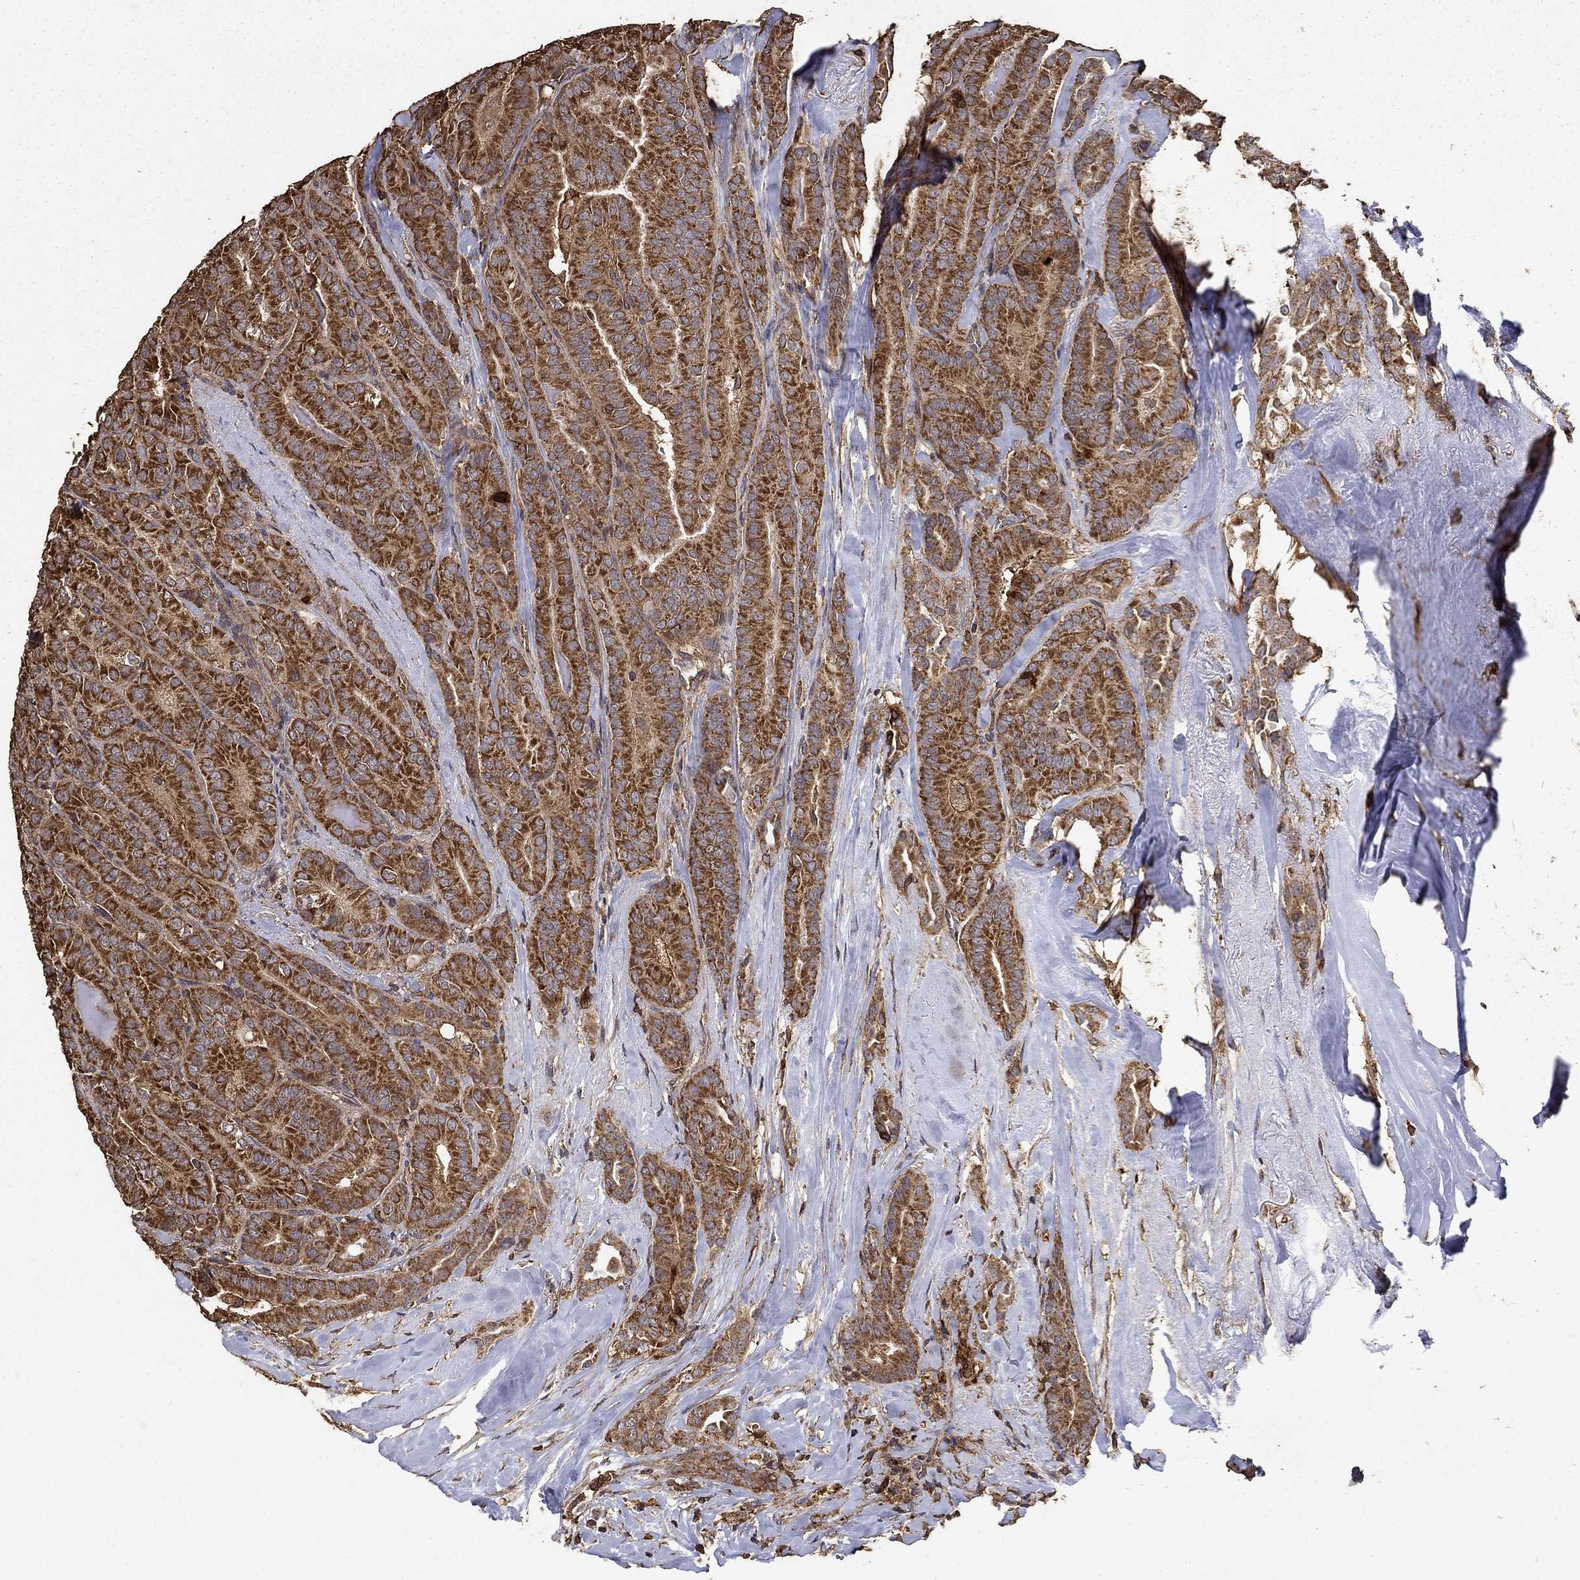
{"staining": {"intensity": "strong", "quantity": ">75%", "location": "cytoplasmic/membranous"}, "tissue": "thyroid cancer", "cell_type": "Tumor cells", "image_type": "cancer", "snomed": [{"axis": "morphology", "description": "Papillary adenocarcinoma, NOS"}, {"axis": "topography", "description": "Thyroid gland"}], "caption": "Strong cytoplasmic/membranous protein staining is appreciated in approximately >75% of tumor cells in thyroid cancer.", "gene": "IFRD1", "patient": {"sex": "male", "age": 61}}